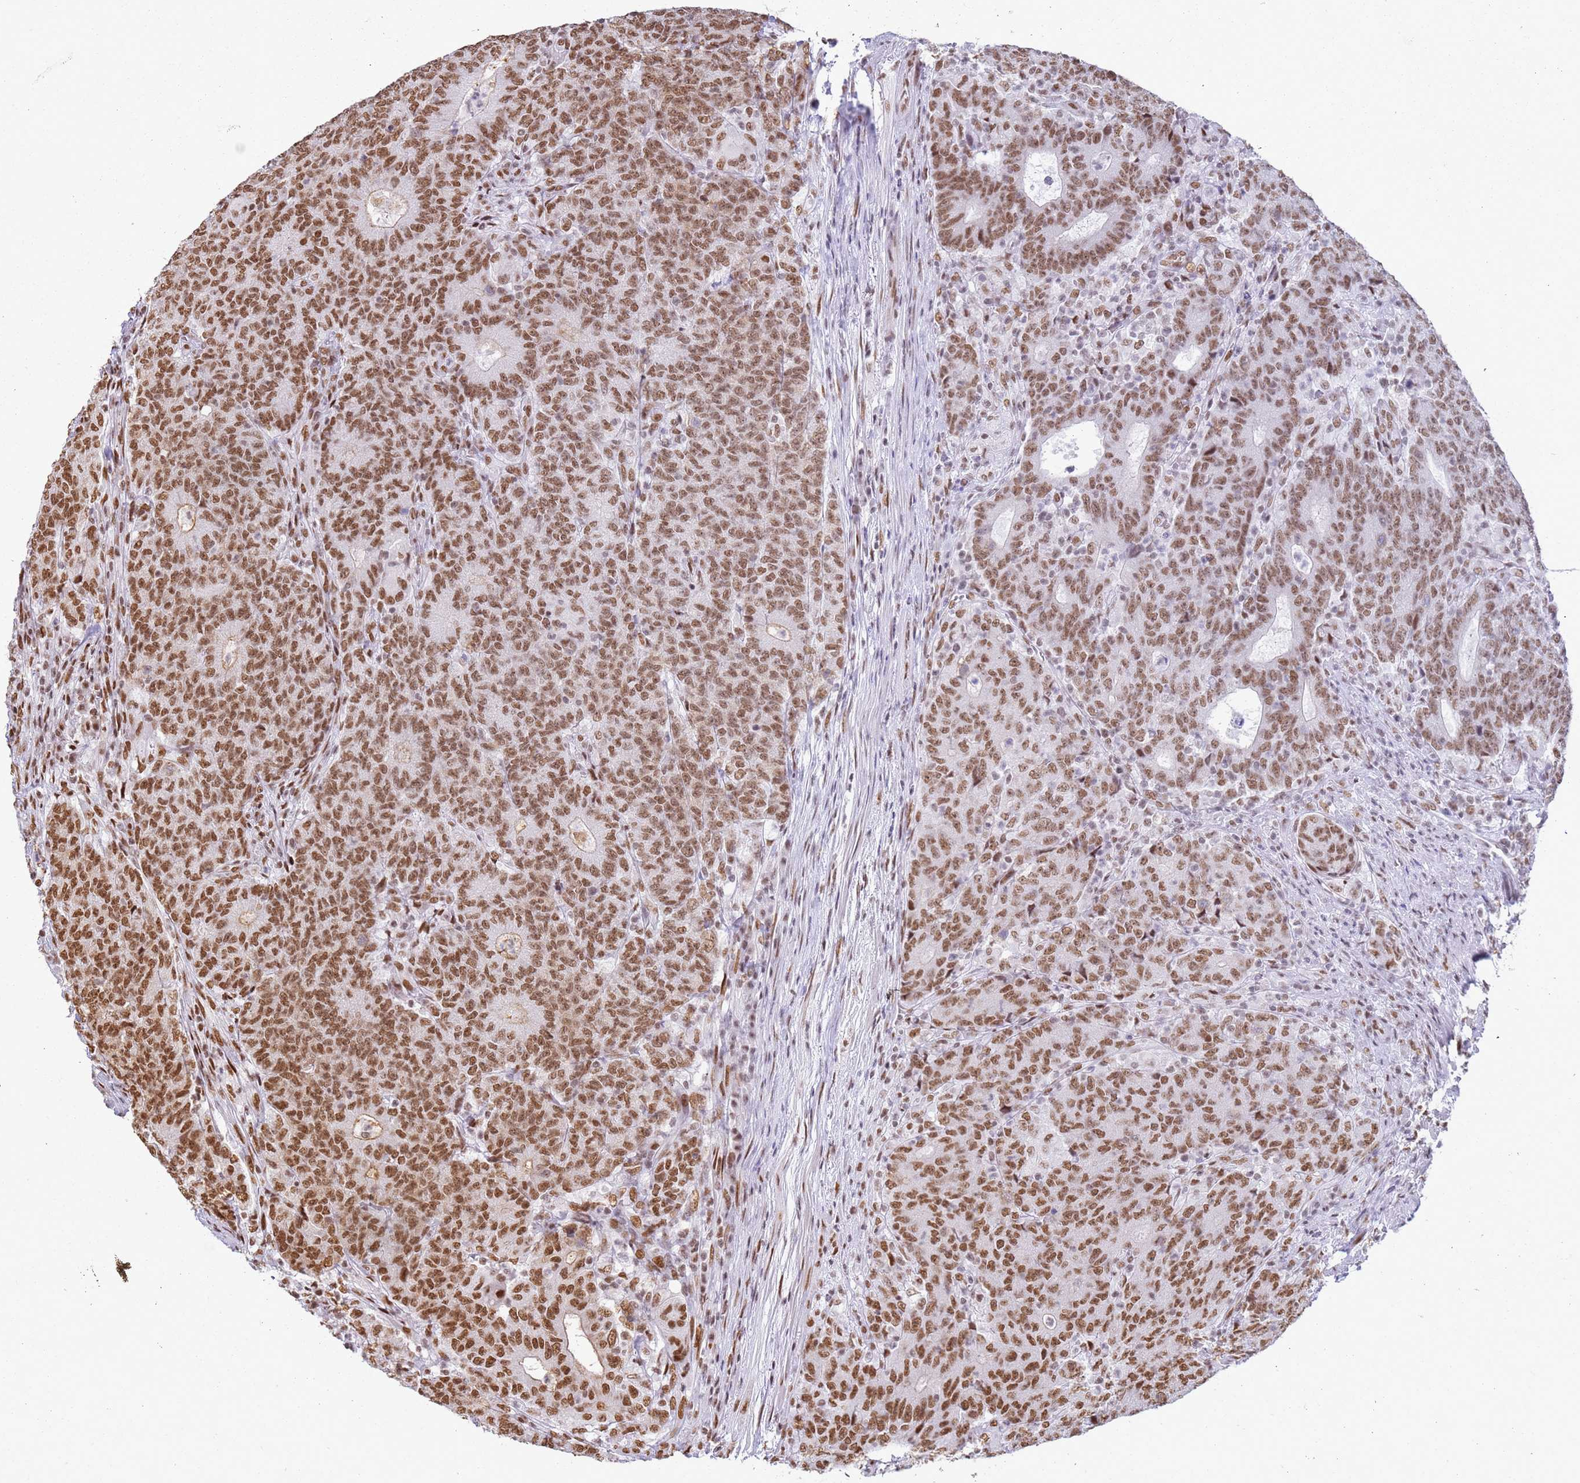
{"staining": {"intensity": "strong", "quantity": ">75%", "location": "nuclear"}, "tissue": "colorectal cancer", "cell_type": "Tumor cells", "image_type": "cancer", "snomed": [{"axis": "morphology", "description": "Adenocarcinoma, NOS"}, {"axis": "topography", "description": "Colon"}], "caption": "A high-resolution micrograph shows immunohistochemistry (IHC) staining of colorectal adenocarcinoma, which reveals strong nuclear expression in approximately >75% of tumor cells. (IHC, brightfield microscopy, high magnification).", "gene": "TENT4A", "patient": {"sex": "female", "age": 75}}